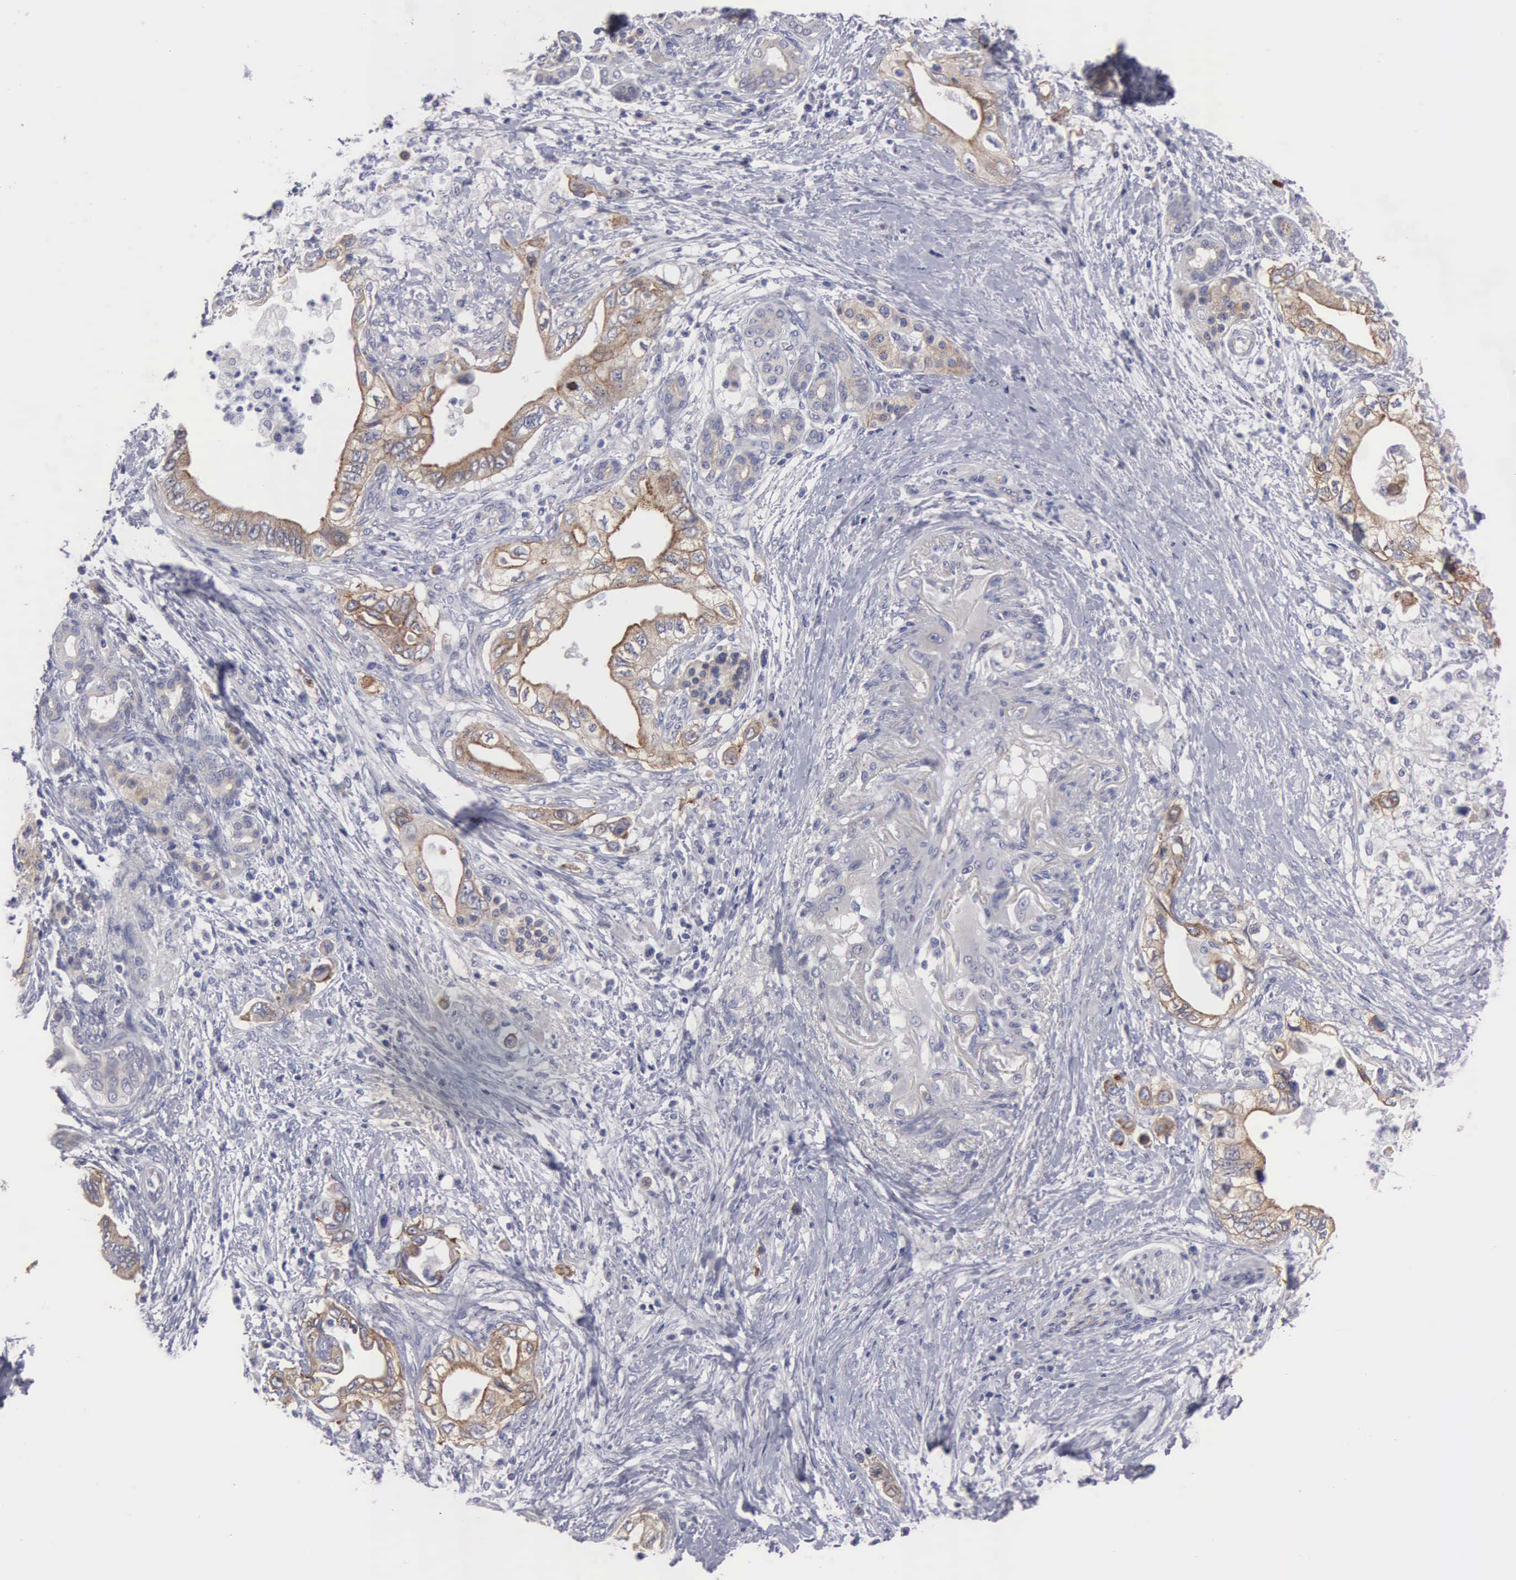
{"staining": {"intensity": "moderate", "quantity": ">75%", "location": "cytoplasmic/membranous"}, "tissue": "pancreatic cancer", "cell_type": "Tumor cells", "image_type": "cancer", "snomed": [{"axis": "morphology", "description": "Adenocarcinoma, NOS"}, {"axis": "topography", "description": "Pancreas"}], "caption": "Immunohistochemical staining of human pancreatic cancer reveals medium levels of moderate cytoplasmic/membranous protein expression in approximately >75% of tumor cells.", "gene": "CEP170B", "patient": {"sex": "female", "age": 66}}